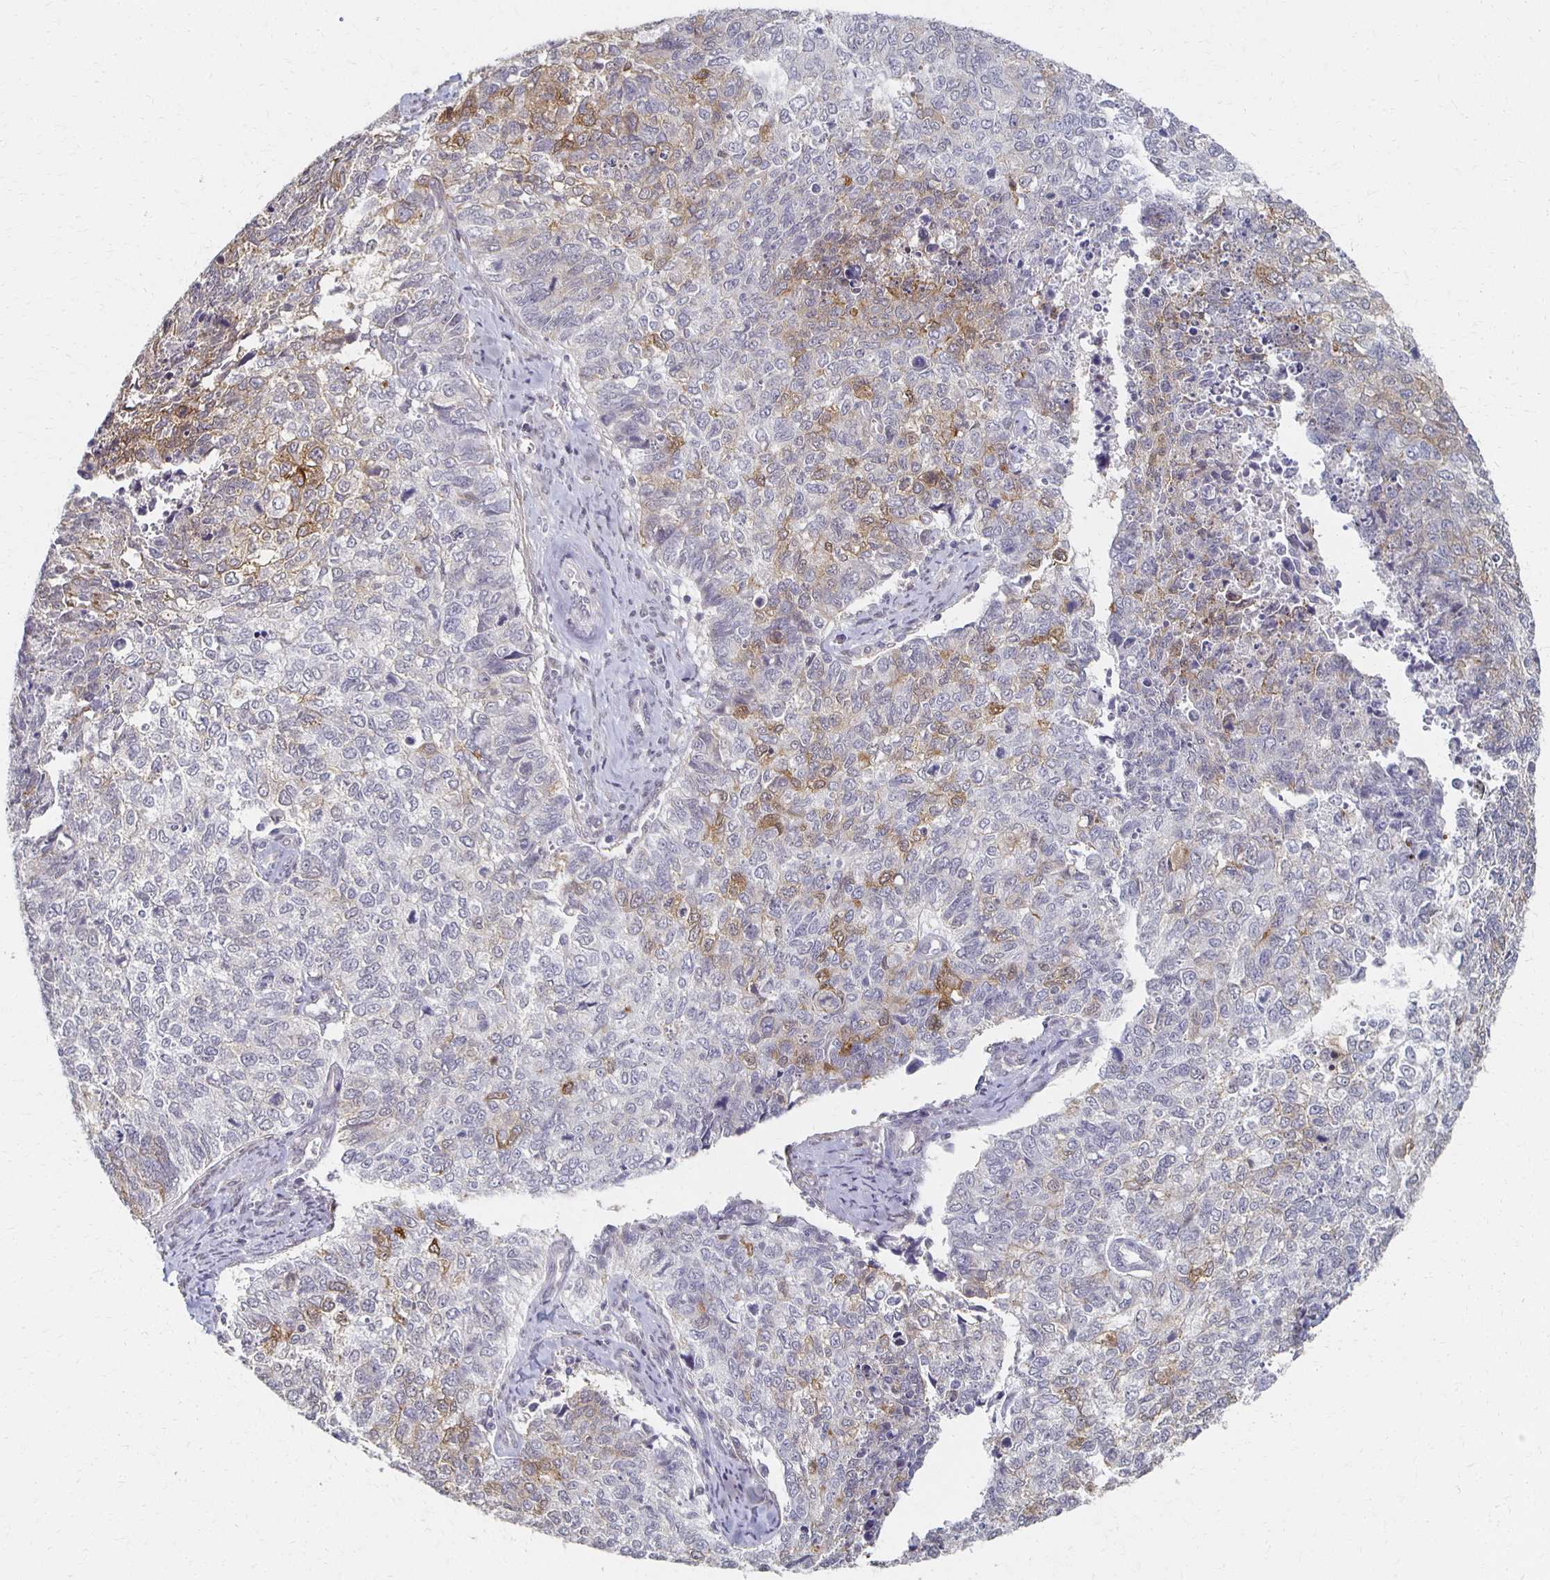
{"staining": {"intensity": "moderate", "quantity": "<25%", "location": "cytoplasmic/membranous"}, "tissue": "cervical cancer", "cell_type": "Tumor cells", "image_type": "cancer", "snomed": [{"axis": "morphology", "description": "Adenocarcinoma, NOS"}, {"axis": "topography", "description": "Cervix"}], "caption": "Moderate cytoplasmic/membranous staining for a protein is seen in approximately <25% of tumor cells of cervical adenocarcinoma using IHC.", "gene": "DAB1", "patient": {"sex": "female", "age": 63}}